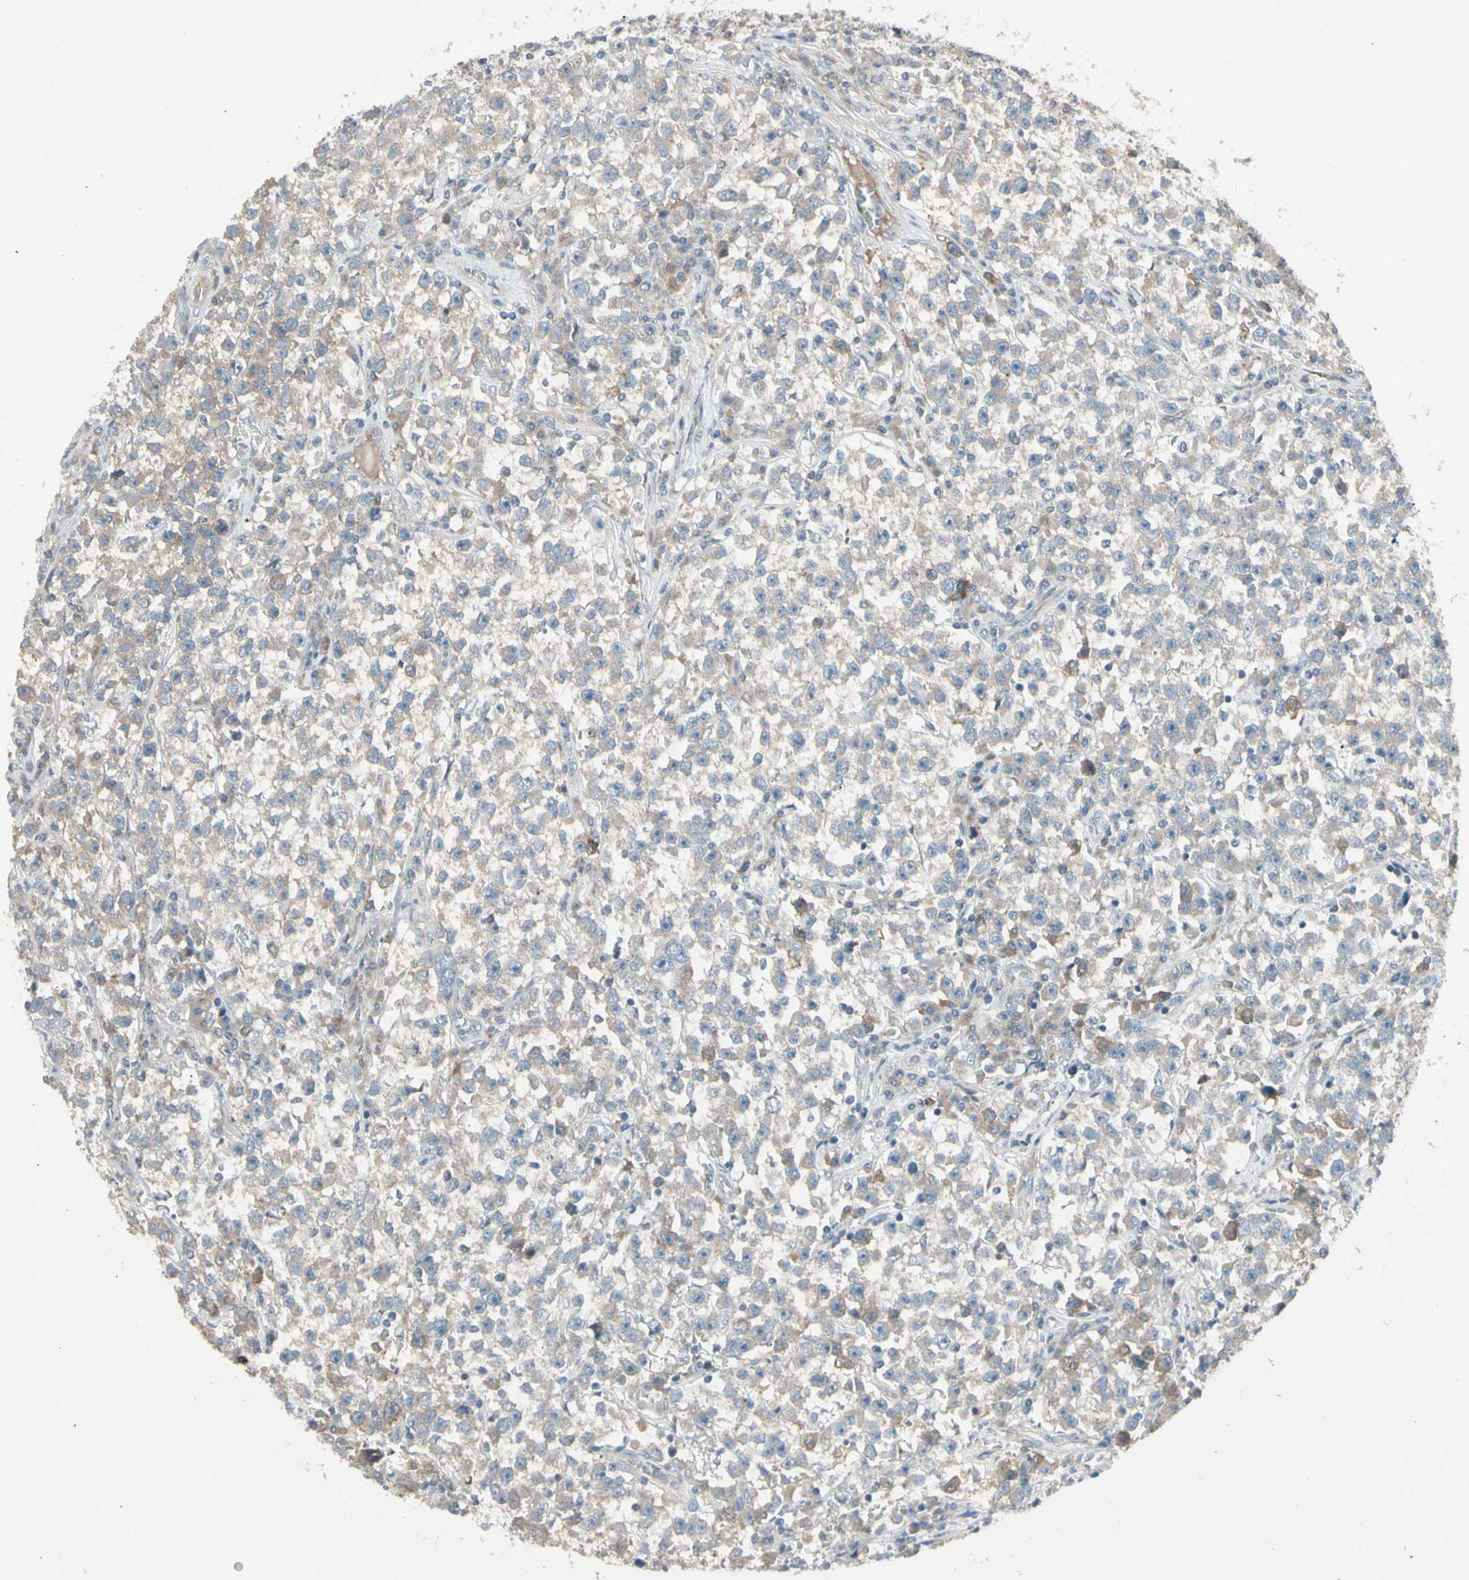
{"staining": {"intensity": "weak", "quantity": ">75%", "location": "cytoplasmic/membranous"}, "tissue": "testis cancer", "cell_type": "Tumor cells", "image_type": "cancer", "snomed": [{"axis": "morphology", "description": "Seminoma, NOS"}, {"axis": "topography", "description": "Testis"}], "caption": "Testis cancer (seminoma) stained for a protein (brown) reveals weak cytoplasmic/membranous positive positivity in approximately >75% of tumor cells.", "gene": "PANK2", "patient": {"sex": "male", "age": 22}}